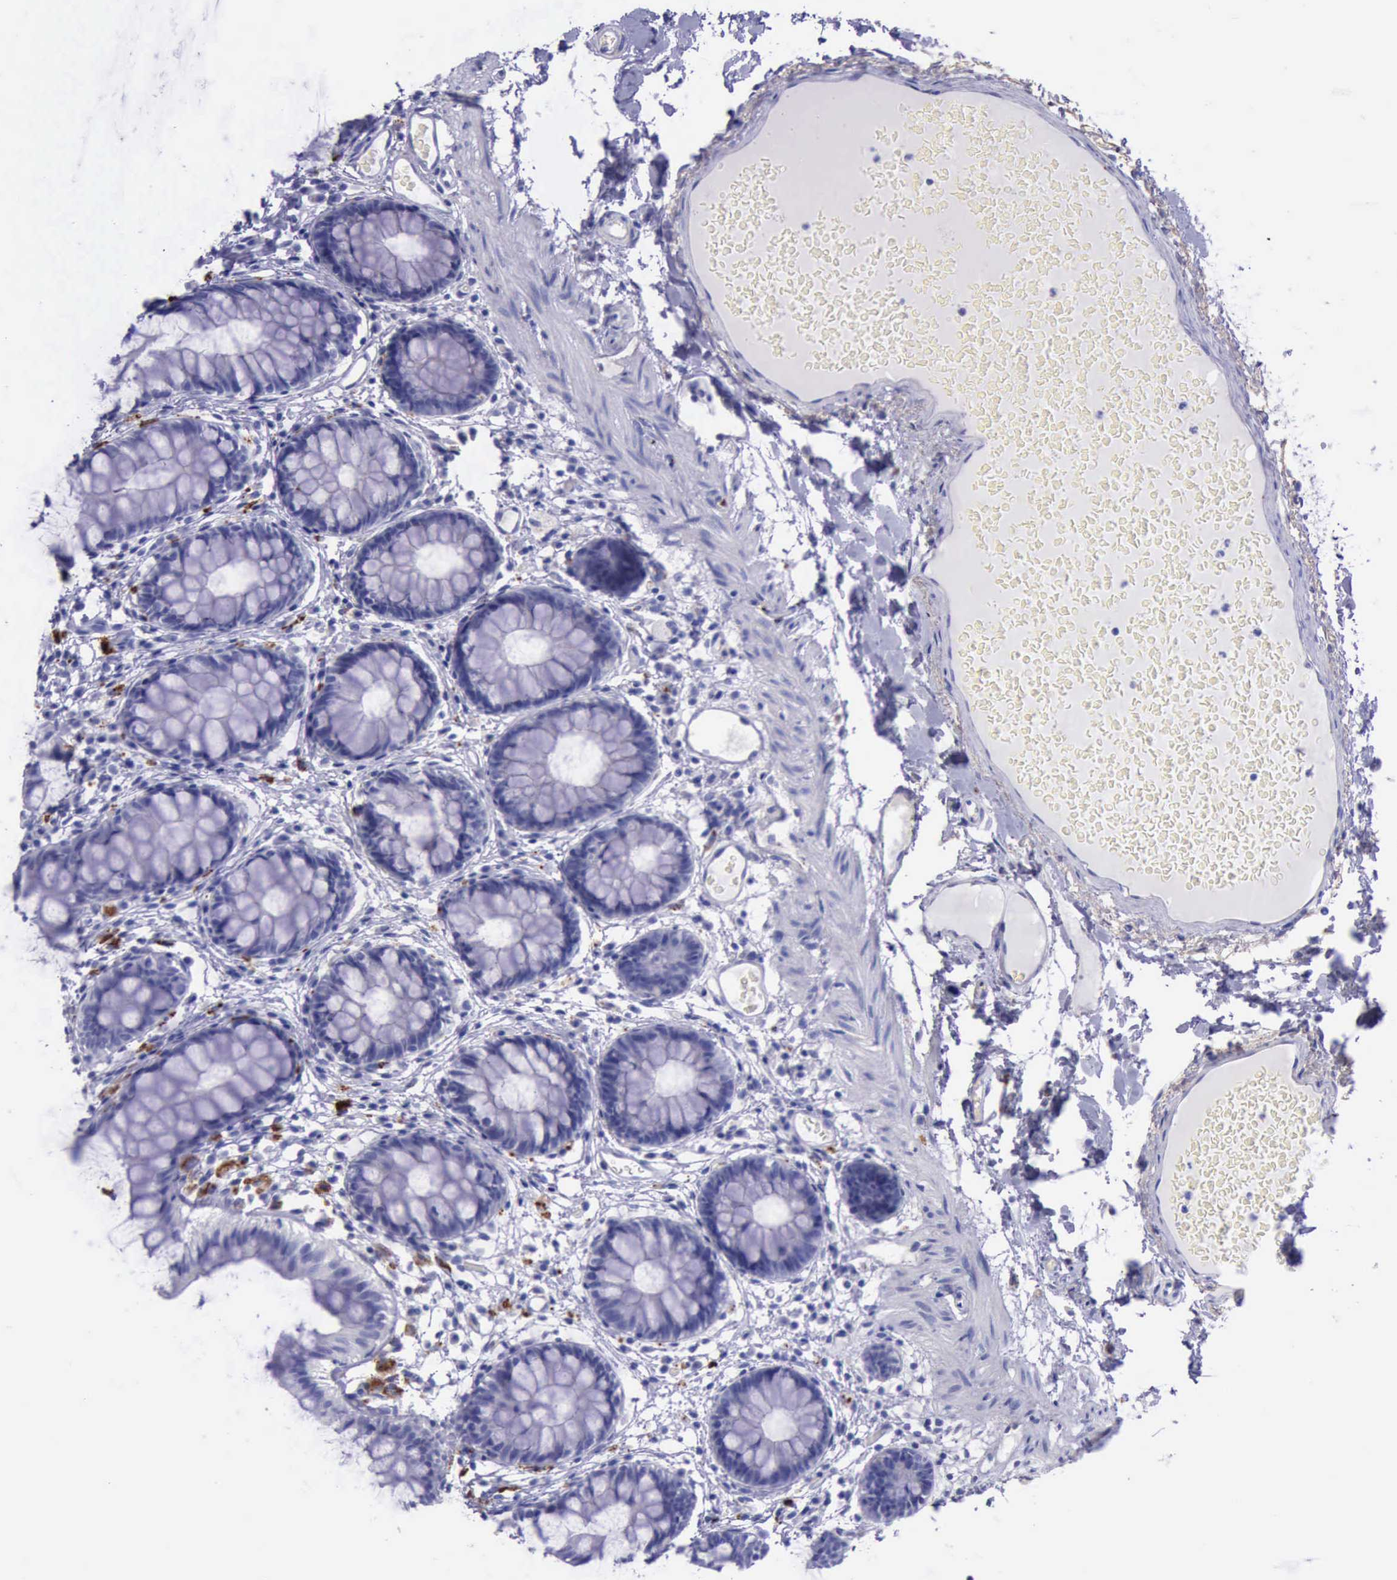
{"staining": {"intensity": "negative", "quantity": "none", "location": "none"}, "tissue": "colon", "cell_type": "Endothelial cells", "image_type": "normal", "snomed": [{"axis": "morphology", "description": "Normal tissue, NOS"}, {"axis": "topography", "description": "Smooth muscle"}, {"axis": "topography", "description": "Colon"}], "caption": "Immunohistochemistry (IHC) histopathology image of benign colon: human colon stained with DAB reveals no significant protein expression in endothelial cells. Brightfield microscopy of IHC stained with DAB (3,3'-diaminobenzidine) (brown) and hematoxylin (blue), captured at high magnification.", "gene": "GLA", "patient": {"sex": "male", "age": 67}}